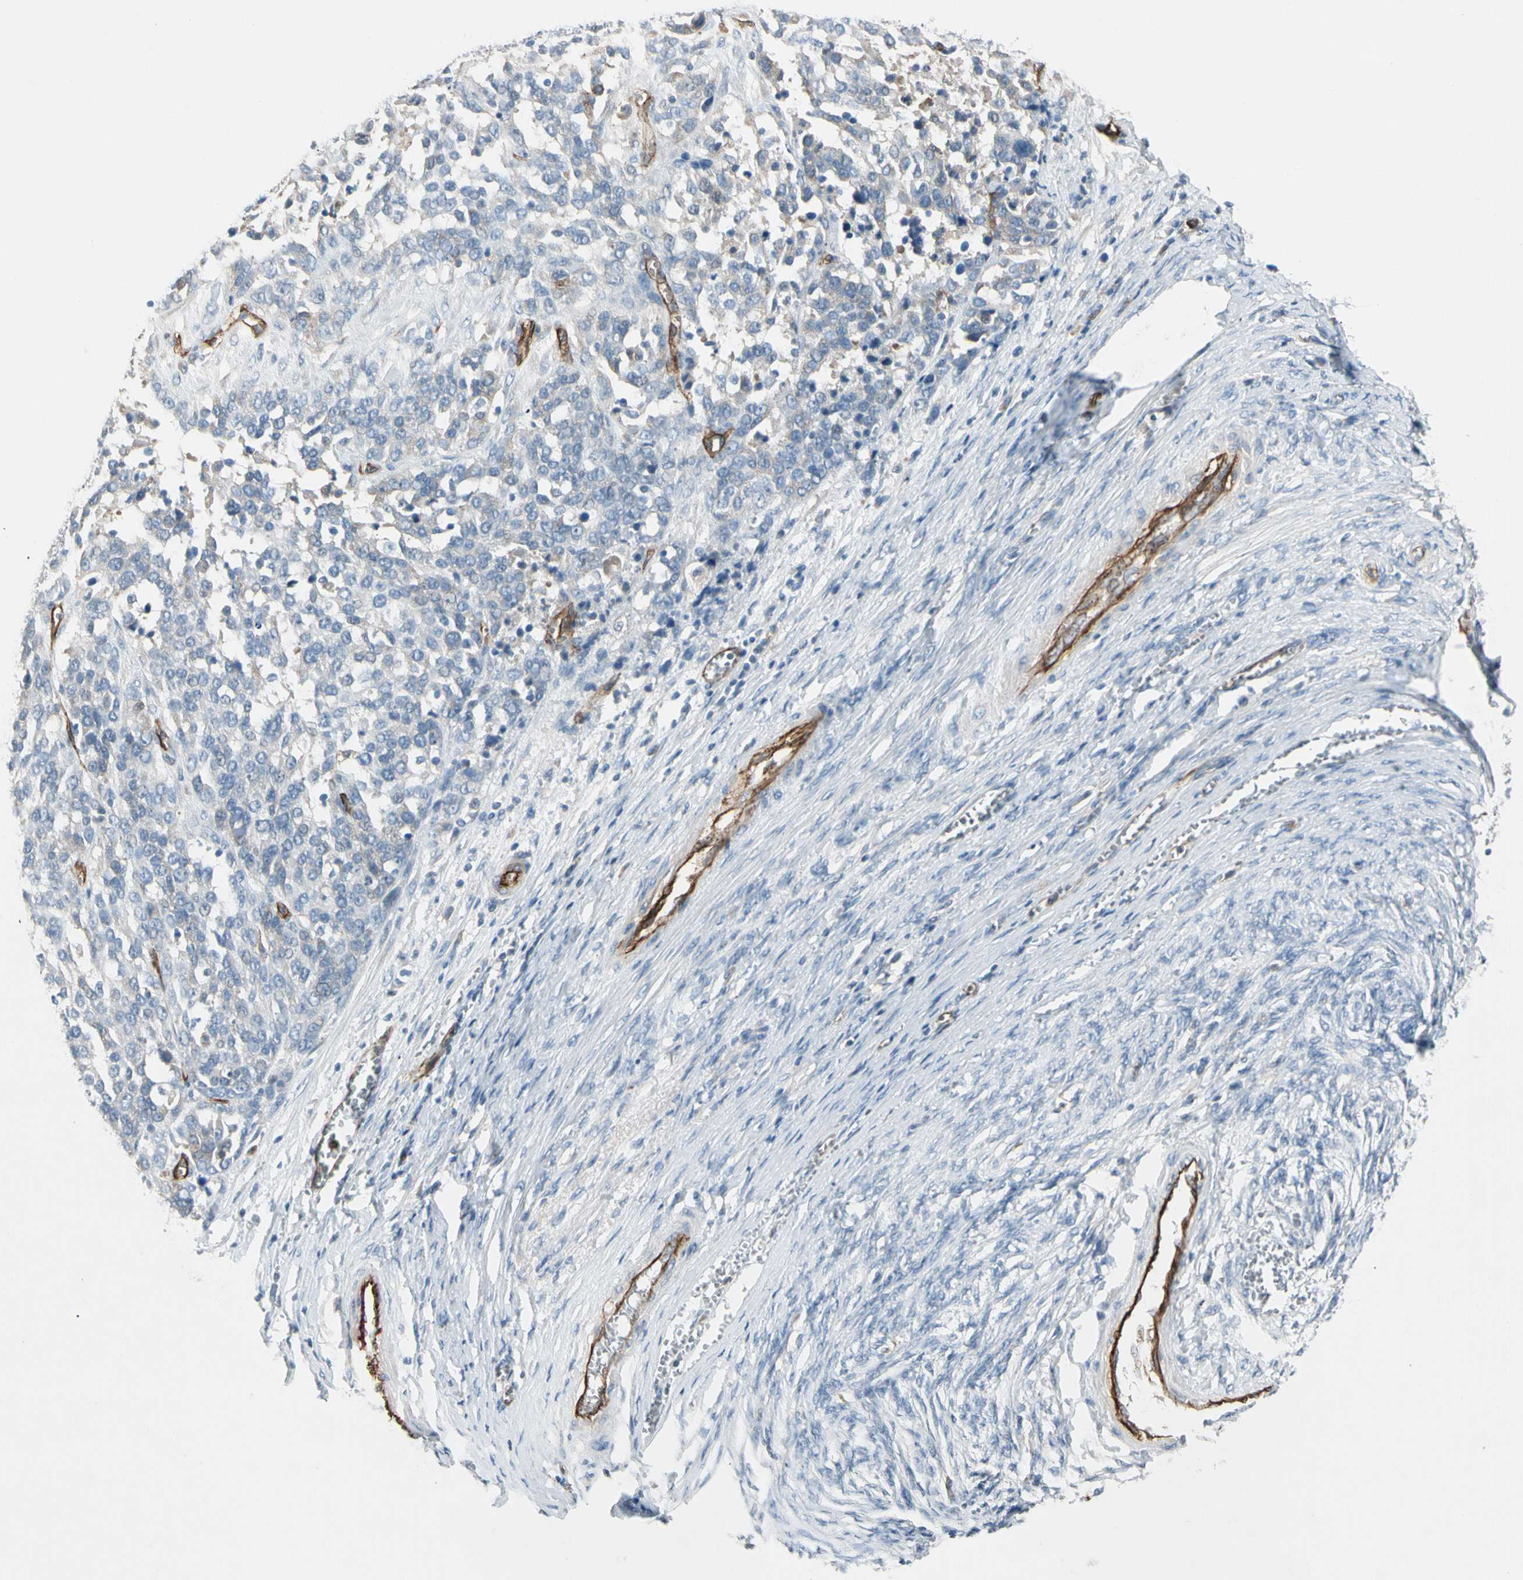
{"staining": {"intensity": "negative", "quantity": "none", "location": "none"}, "tissue": "ovarian cancer", "cell_type": "Tumor cells", "image_type": "cancer", "snomed": [{"axis": "morphology", "description": "Cystadenocarcinoma, serous, NOS"}, {"axis": "topography", "description": "Ovary"}], "caption": "A histopathology image of human ovarian serous cystadenocarcinoma is negative for staining in tumor cells.", "gene": "CD93", "patient": {"sex": "female", "age": 44}}